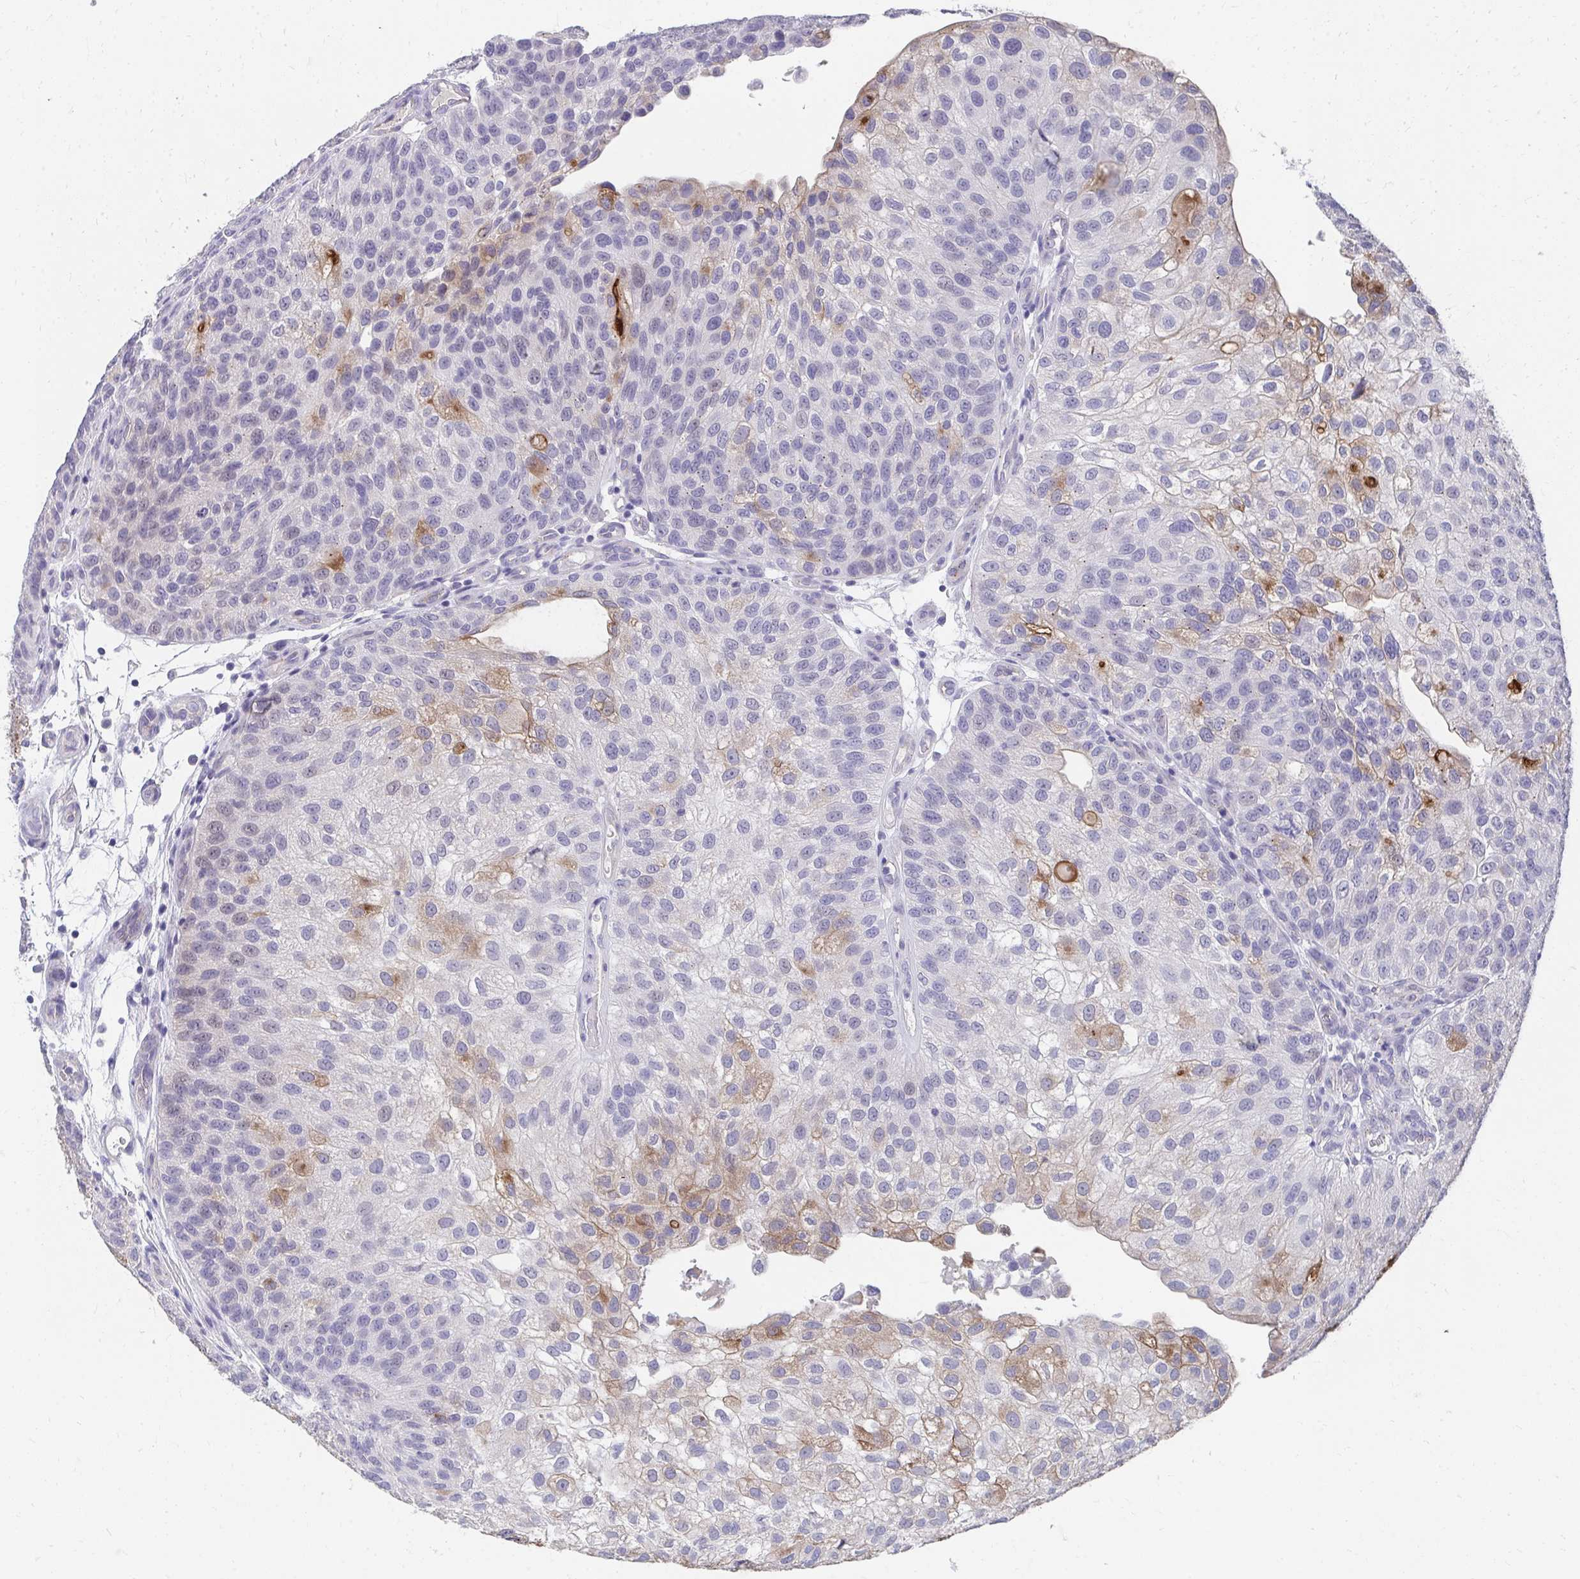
{"staining": {"intensity": "moderate", "quantity": "25%-75%", "location": "cytoplasmic/membranous"}, "tissue": "urothelial cancer", "cell_type": "Tumor cells", "image_type": "cancer", "snomed": [{"axis": "morphology", "description": "Urothelial carcinoma, NOS"}, {"axis": "topography", "description": "Urinary bladder"}], "caption": "An immunohistochemistry (IHC) photomicrograph of neoplastic tissue is shown. Protein staining in brown highlights moderate cytoplasmic/membranous positivity in urothelial cancer within tumor cells. The protein is shown in brown color, while the nuclei are stained blue.", "gene": "TMPRSS2", "patient": {"sex": "male", "age": 87}}